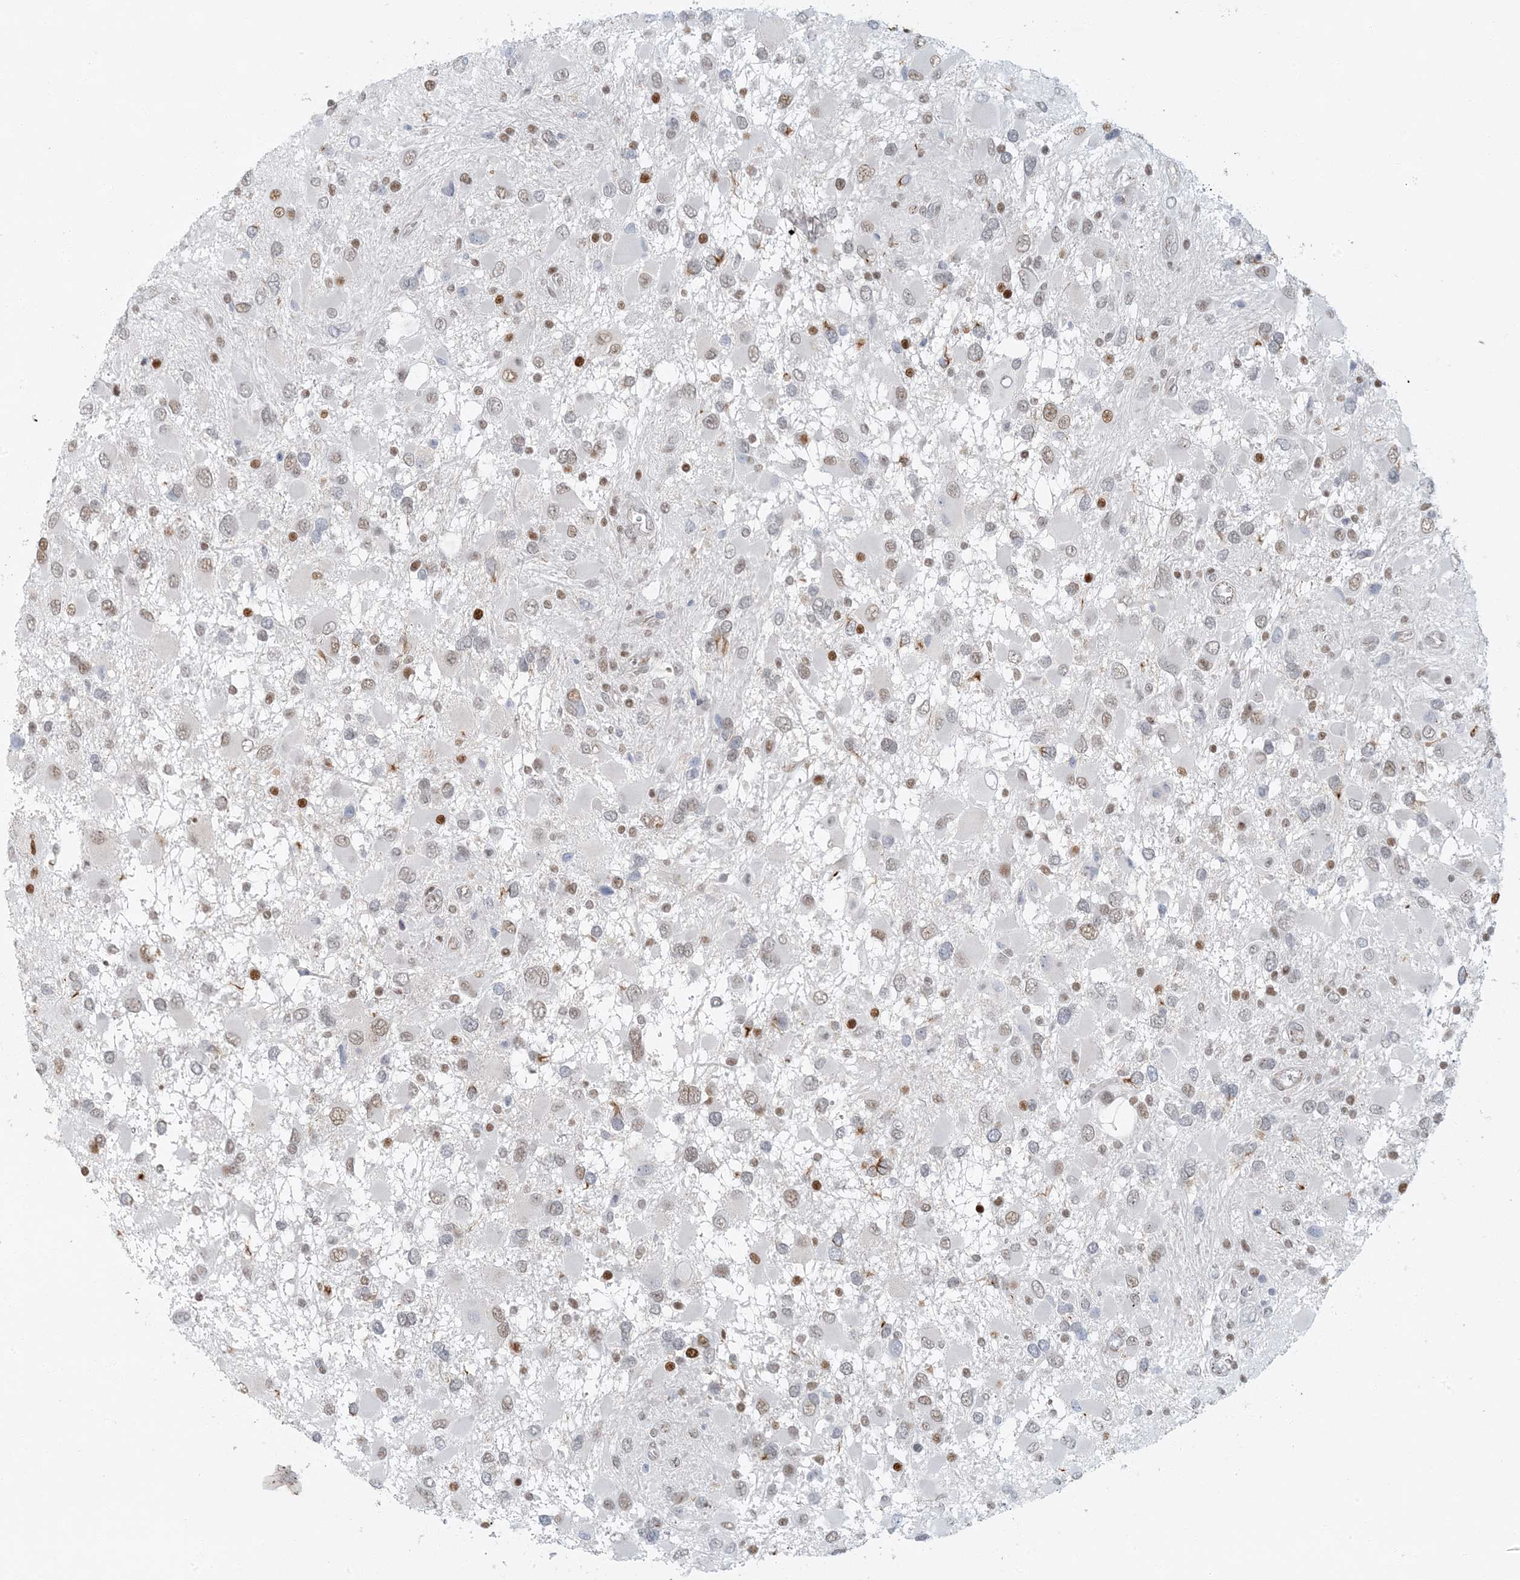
{"staining": {"intensity": "weak", "quantity": "25%-75%", "location": "nuclear"}, "tissue": "glioma", "cell_type": "Tumor cells", "image_type": "cancer", "snomed": [{"axis": "morphology", "description": "Glioma, malignant, High grade"}, {"axis": "topography", "description": "Brain"}], "caption": "Immunohistochemical staining of malignant glioma (high-grade) demonstrates low levels of weak nuclear staining in approximately 25%-75% of tumor cells. (DAB IHC with brightfield microscopy, high magnification).", "gene": "AK9", "patient": {"sex": "male", "age": 53}}